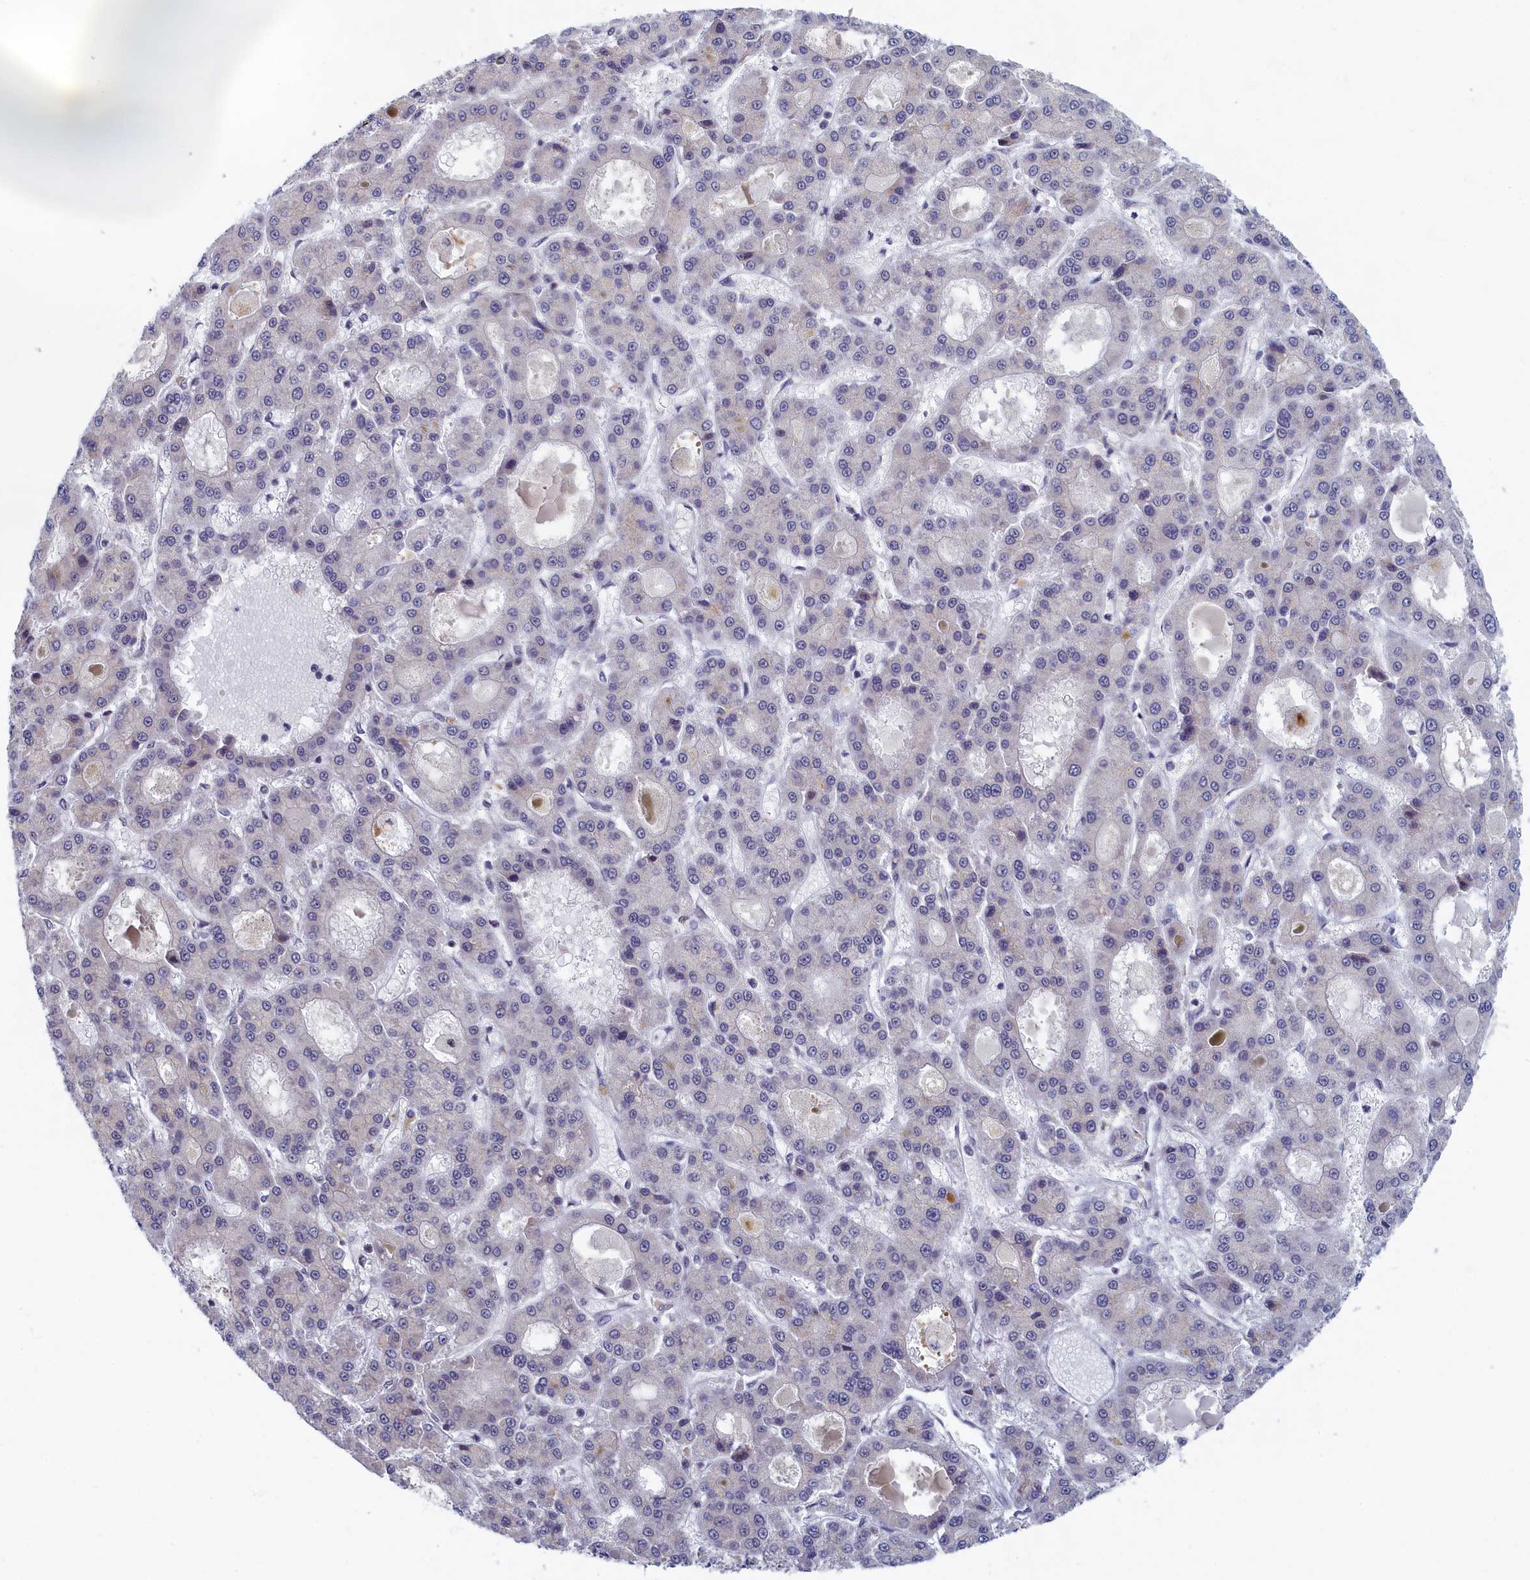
{"staining": {"intensity": "negative", "quantity": "none", "location": "none"}, "tissue": "liver cancer", "cell_type": "Tumor cells", "image_type": "cancer", "snomed": [{"axis": "morphology", "description": "Carcinoma, Hepatocellular, NOS"}, {"axis": "topography", "description": "Liver"}], "caption": "Protein analysis of liver cancer reveals no significant positivity in tumor cells.", "gene": "DNAJC17", "patient": {"sex": "male", "age": 70}}